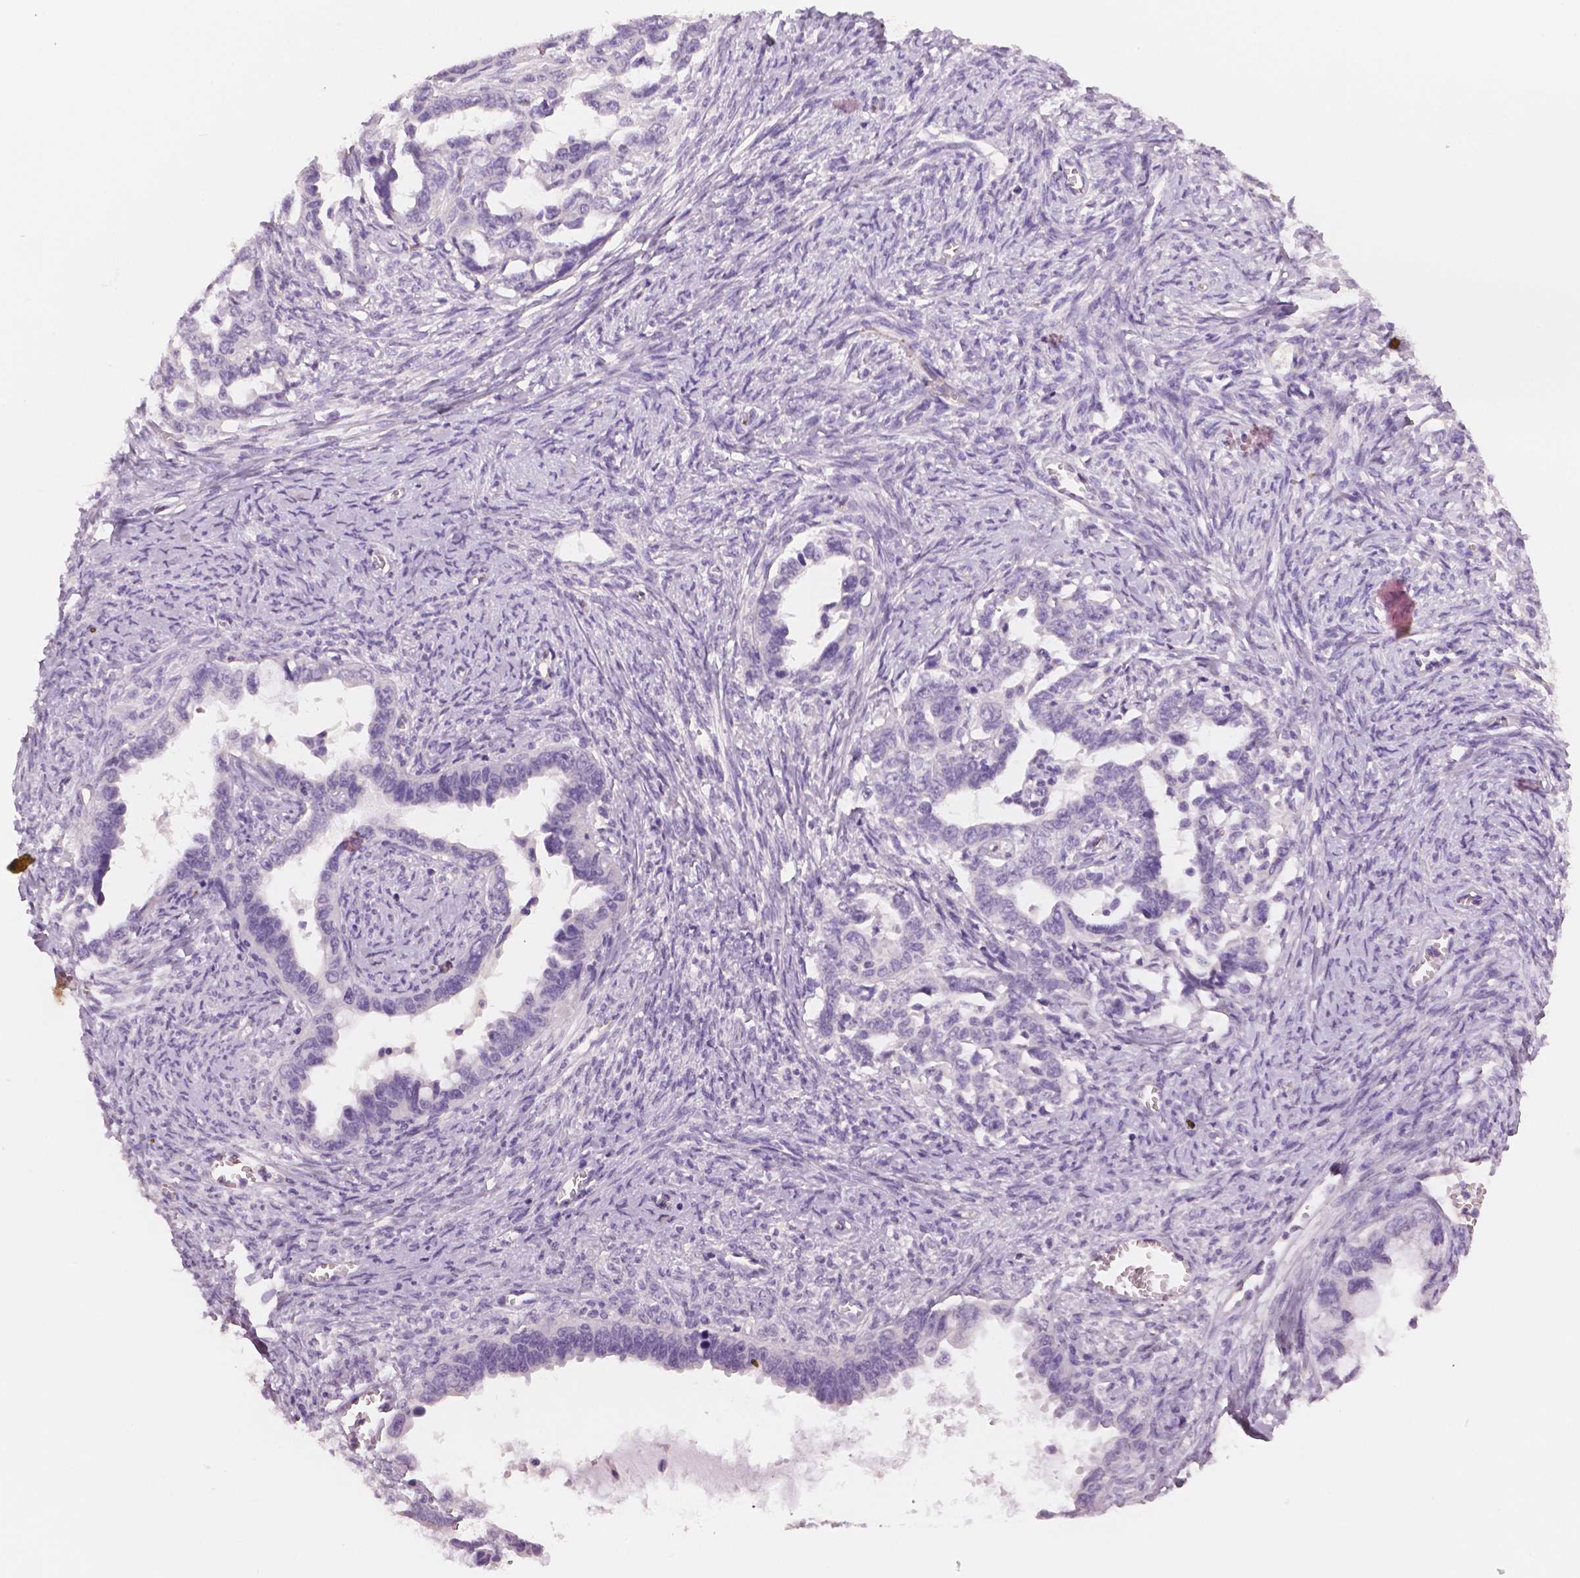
{"staining": {"intensity": "negative", "quantity": "none", "location": "none"}, "tissue": "ovarian cancer", "cell_type": "Tumor cells", "image_type": "cancer", "snomed": [{"axis": "morphology", "description": "Cystadenocarcinoma, serous, NOS"}, {"axis": "topography", "description": "Ovary"}], "caption": "Tumor cells are negative for brown protein staining in ovarian serous cystadenocarcinoma.", "gene": "TSPAN7", "patient": {"sex": "female", "age": 69}}